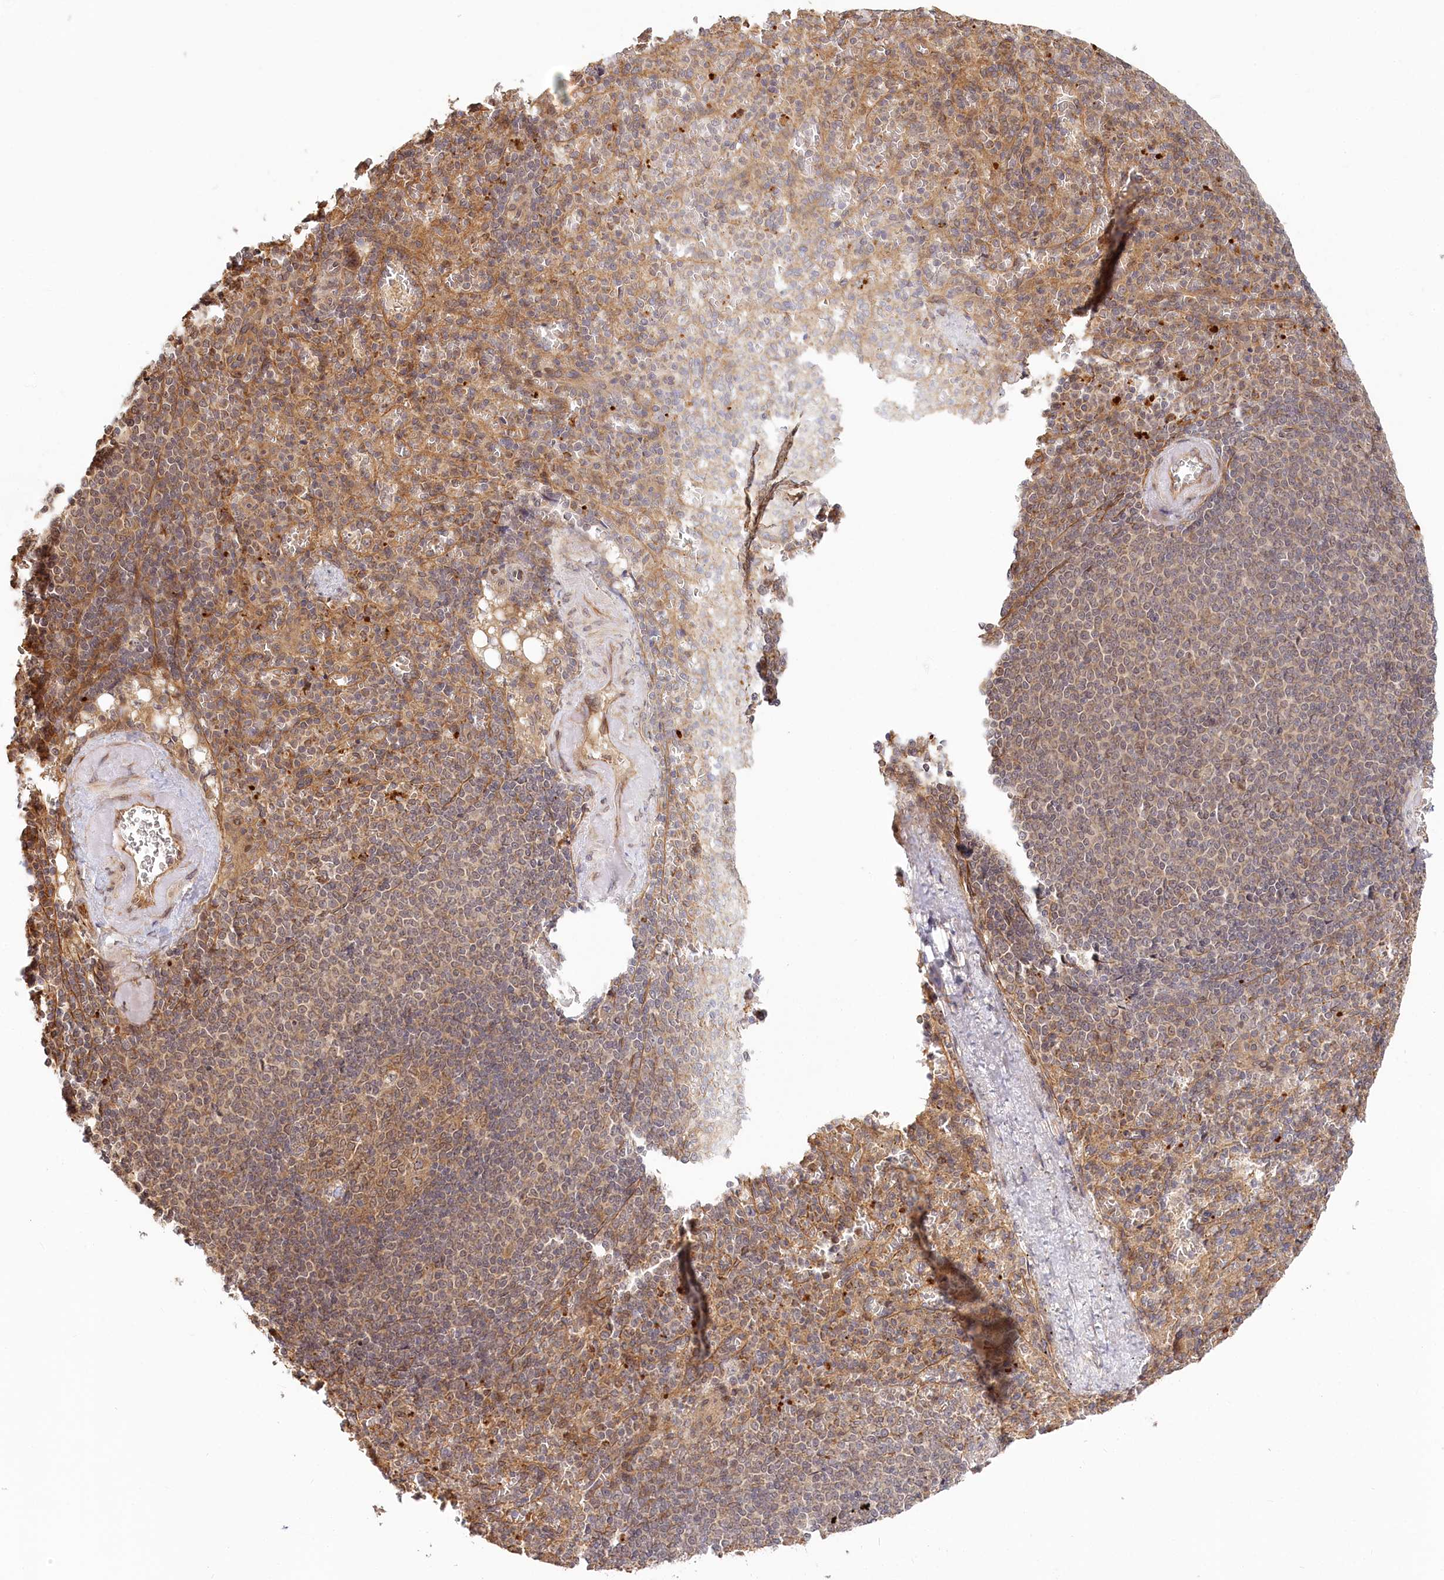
{"staining": {"intensity": "weak", "quantity": "<25%", "location": "cytoplasmic/membranous"}, "tissue": "spleen", "cell_type": "Cells in red pulp", "image_type": "normal", "snomed": [{"axis": "morphology", "description": "Normal tissue, NOS"}, {"axis": "topography", "description": "Spleen"}], "caption": "Immunohistochemistry photomicrograph of normal spleen: human spleen stained with DAB (3,3'-diaminobenzidine) demonstrates no significant protein expression in cells in red pulp. (DAB (3,3'-diaminobenzidine) IHC with hematoxylin counter stain).", "gene": "CEP70", "patient": {"sex": "female", "age": 74}}